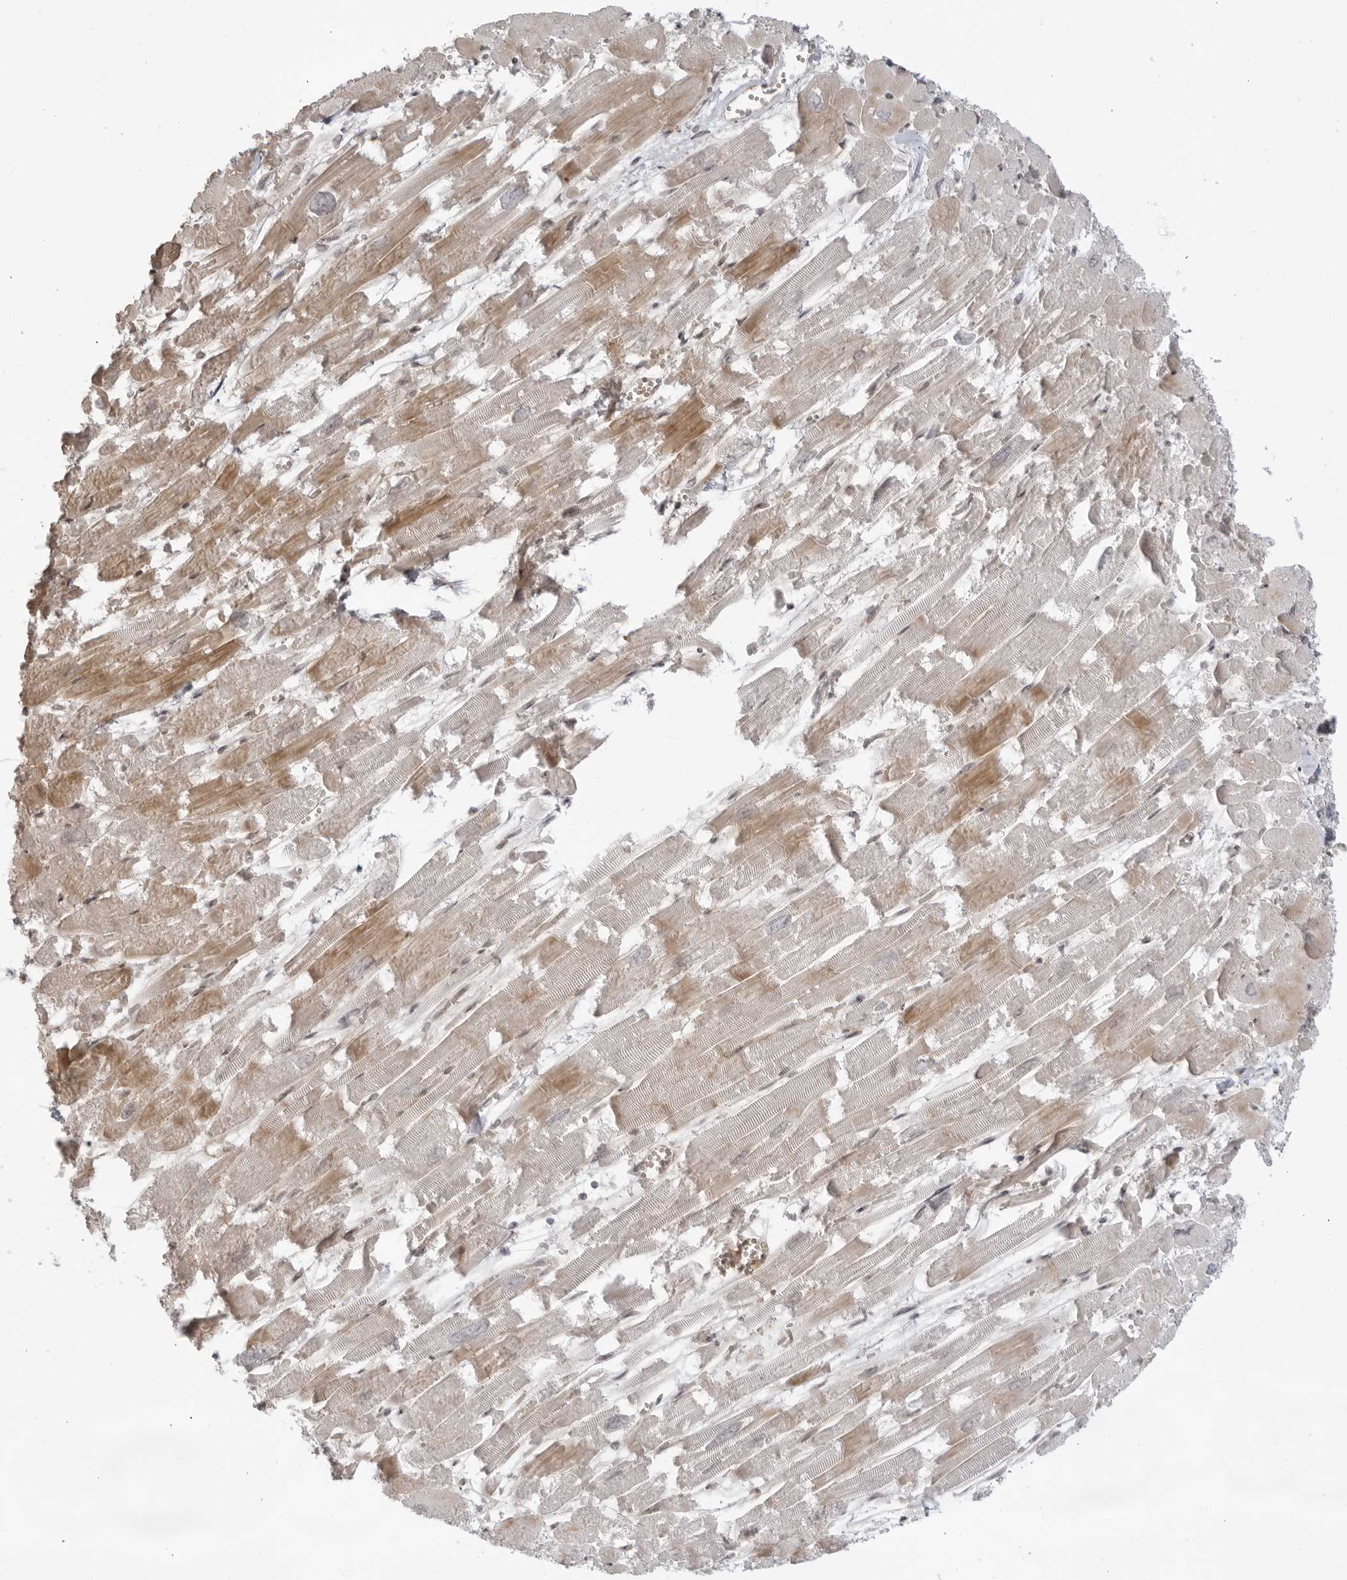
{"staining": {"intensity": "moderate", "quantity": "25%-75%", "location": "cytoplasmic/membranous"}, "tissue": "heart muscle", "cell_type": "Cardiomyocytes", "image_type": "normal", "snomed": [{"axis": "morphology", "description": "Normal tissue, NOS"}, {"axis": "topography", "description": "Heart"}], "caption": "Heart muscle stained with DAB (3,3'-diaminobenzidine) IHC exhibits medium levels of moderate cytoplasmic/membranous staining in approximately 25%-75% of cardiomyocytes.", "gene": "TCF21", "patient": {"sex": "male", "age": 54}}